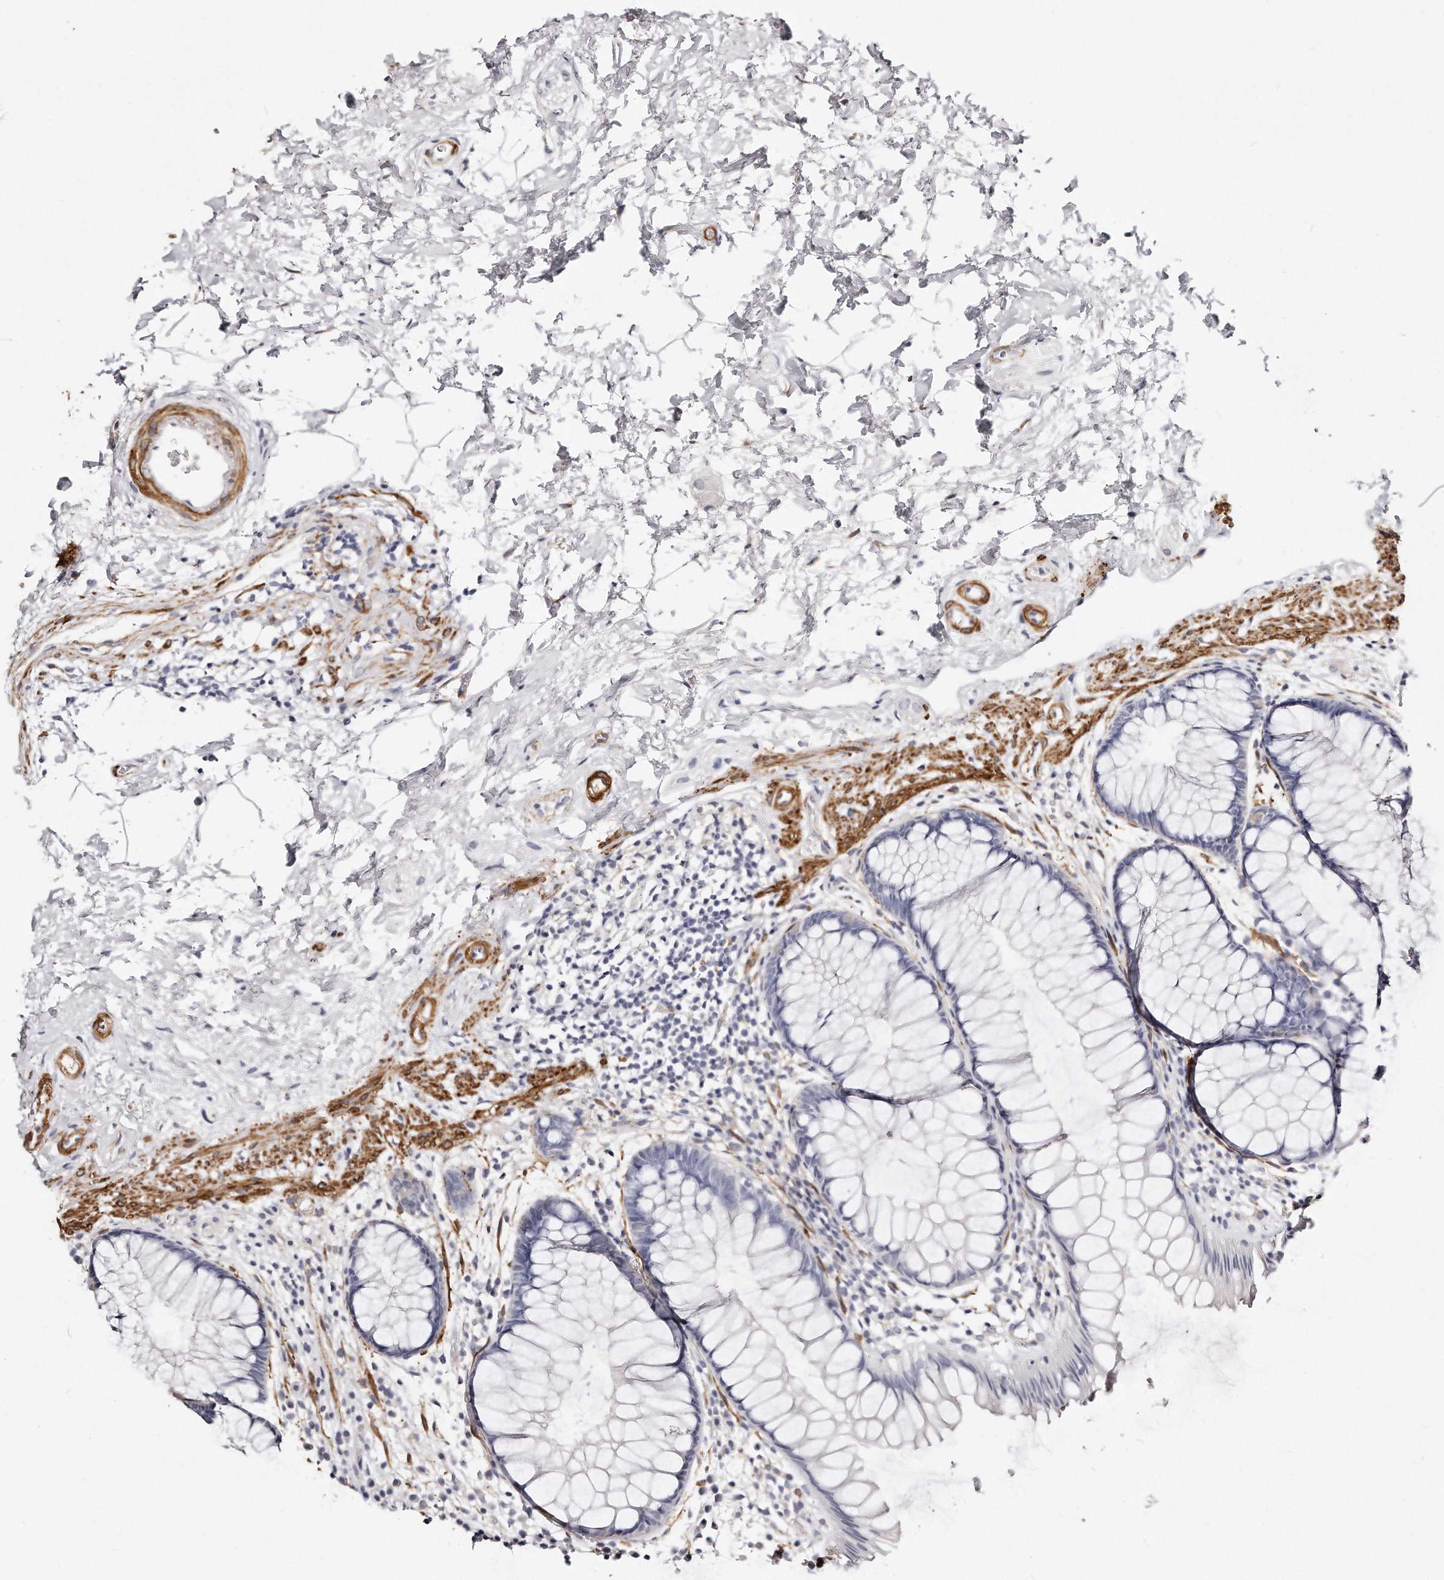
{"staining": {"intensity": "negative", "quantity": "none", "location": "none"}, "tissue": "rectum", "cell_type": "Glandular cells", "image_type": "normal", "snomed": [{"axis": "morphology", "description": "Normal tissue, NOS"}, {"axis": "topography", "description": "Rectum"}], "caption": "Unremarkable rectum was stained to show a protein in brown. There is no significant expression in glandular cells. (Immunohistochemistry (ihc), brightfield microscopy, high magnification).", "gene": "LMOD1", "patient": {"sex": "male", "age": 51}}